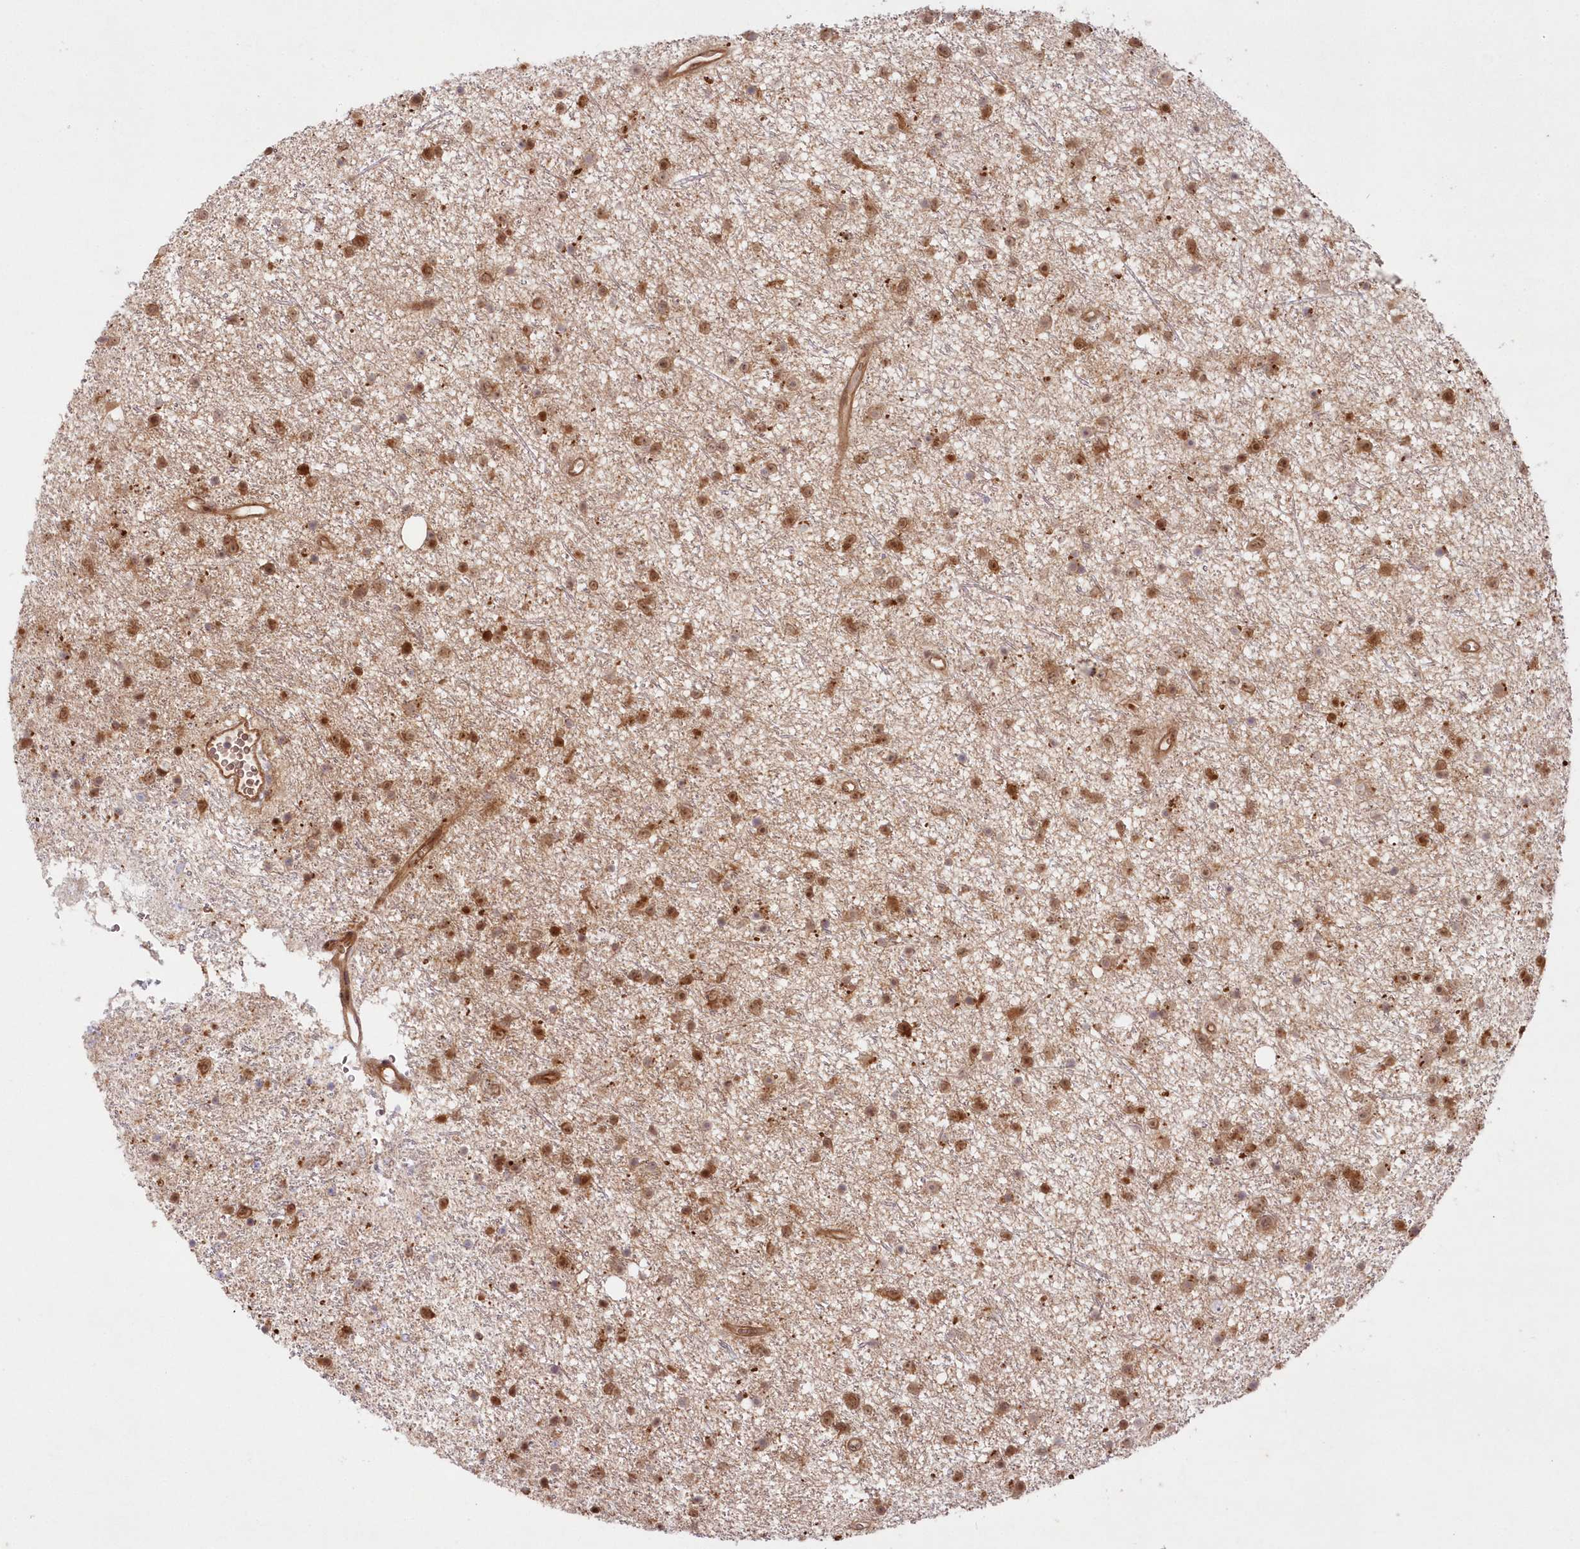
{"staining": {"intensity": "moderate", "quantity": ">75%", "location": "nuclear"}, "tissue": "glioma", "cell_type": "Tumor cells", "image_type": "cancer", "snomed": [{"axis": "morphology", "description": "Glioma, malignant, Low grade"}, {"axis": "topography", "description": "Cerebral cortex"}], "caption": "IHC histopathology image of neoplastic tissue: glioma stained using immunohistochemistry displays medium levels of moderate protein expression localized specifically in the nuclear of tumor cells, appearing as a nuclear brown color.", "gene": "GBE1", "patient": {"sex": "female", "age": 39}}